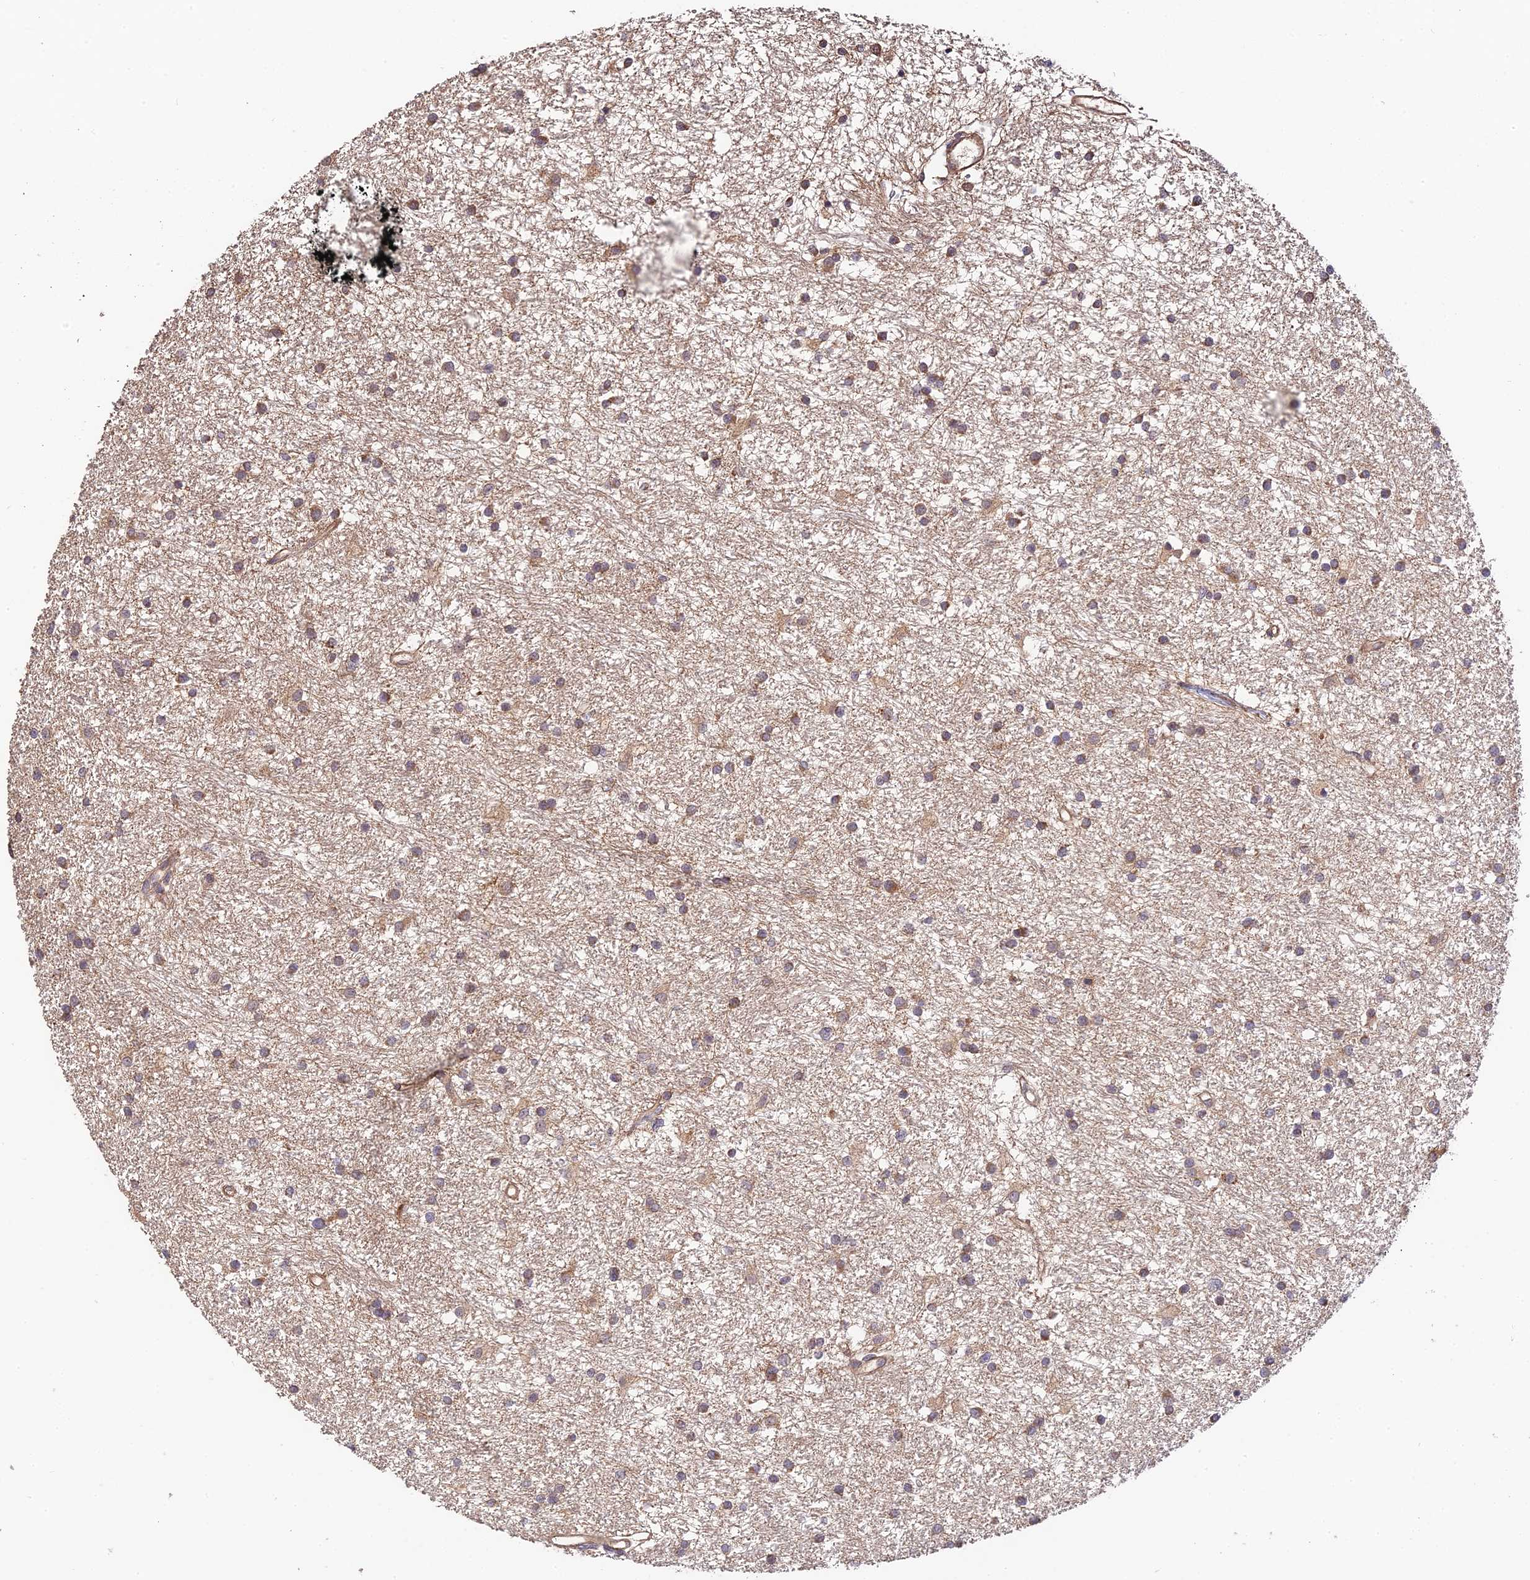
{"staining": {"intensity": "moderate", "quantity": "25%-75%", "location": "cytoplasmic/membranous"}, "tissue": "glioma", "cell_type": "Tumor cells", "image_type": "cancer", "snomed": [{"axis": "morphology", "description": "Glioma, malignant, High grade"}, {"axis": "topography", "description": "Brain"}], "caption": "Immunohistochemistry staining of malignant glioma (high-grade), which reveals medium levels of moderate cytoplasmic/membranous staining in about 25%-75% of tumor cells indicating moderate cytoplasmic/membranous protein staining. The staining was performed using DAB (3,3'-diaminobenzidine) (brown) for protein detection and nuclei were counterstained in hematoxylin (blue).", "gene": "C3orf20", "patient": {"sex": "male", "age": 77}}